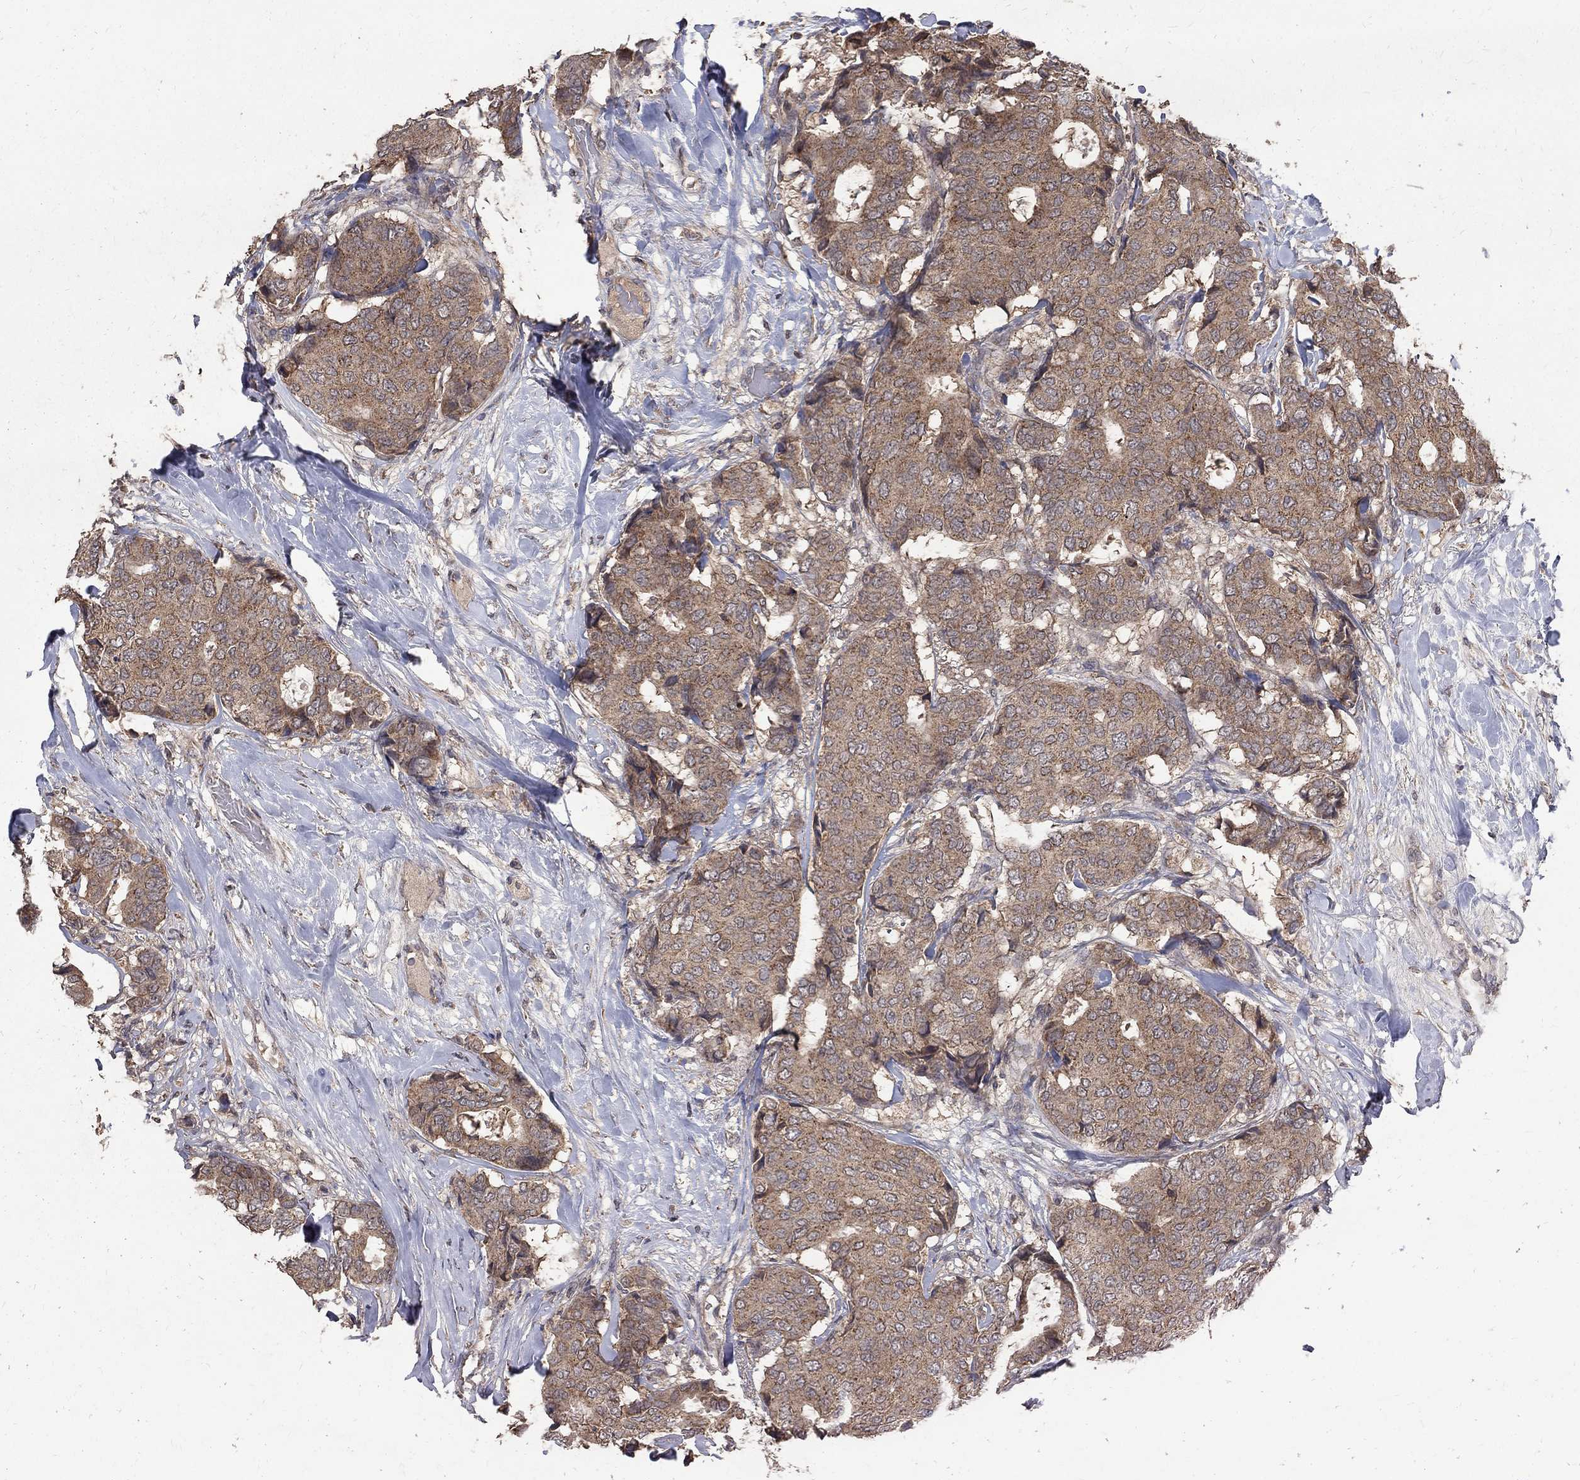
{"staining": {"intensity": "weak", "quantity": ">75%", "location": "cytoplasmic/membranous"}, "tissue": "breast cancer", "cell_type": "Tumor cells", "image_type": "cancer", "snomed": [{"axis": "morphology", "description": "Duct carcinoma"}, {"axis": "topography", "description": "Breast"}], "caption": "Immunohistochemical staining of human breast cancer (invasive ductal carcinoma) demonstrates weak cytoplasmic/membranous protein expression in about >75% of tumor cells.", "gene": "C17orf75", "patient": {"sex": "female", "age": 75}}